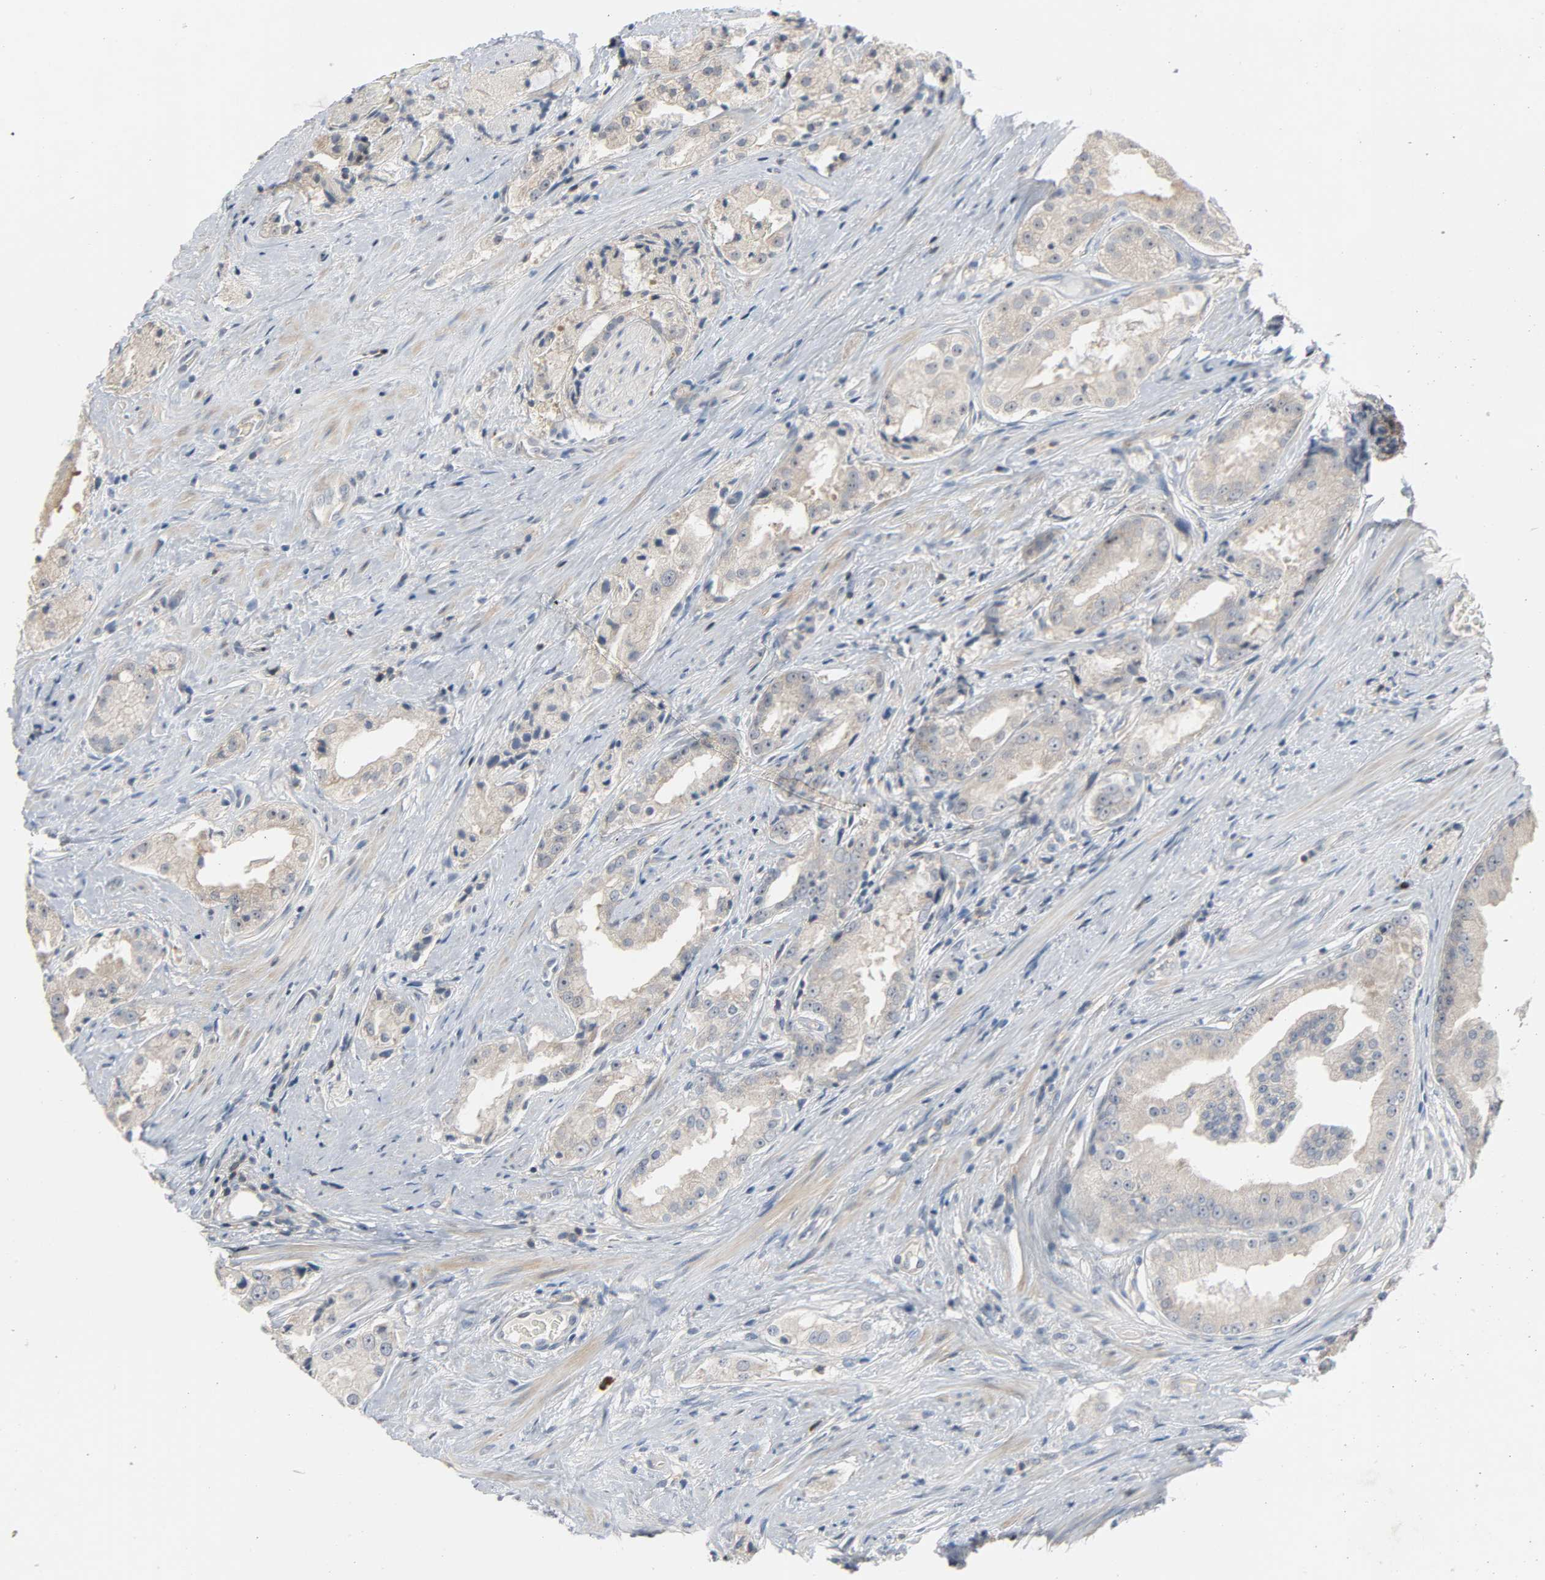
{"staining": {"intensity": "weak", "quantity": "<25%", "location": "cytoplasmic/membranous"}, "tissue": "prostate cancer", "cell_type": "Tumor cells", "image_type": "cancer", "snomed": [{"axis": "morphology", "description": "Adenocarcinoma, High grade"}, {"axis": "topography", "description": "Prostate"}], "caption": "This is a histopathology image of IHC staining of adenocarcinoma (high-grade) (prostate), which shows no positivity in tumor cells.", "gene": "CD4", "patient": {"sex": "male", "age": 73}}